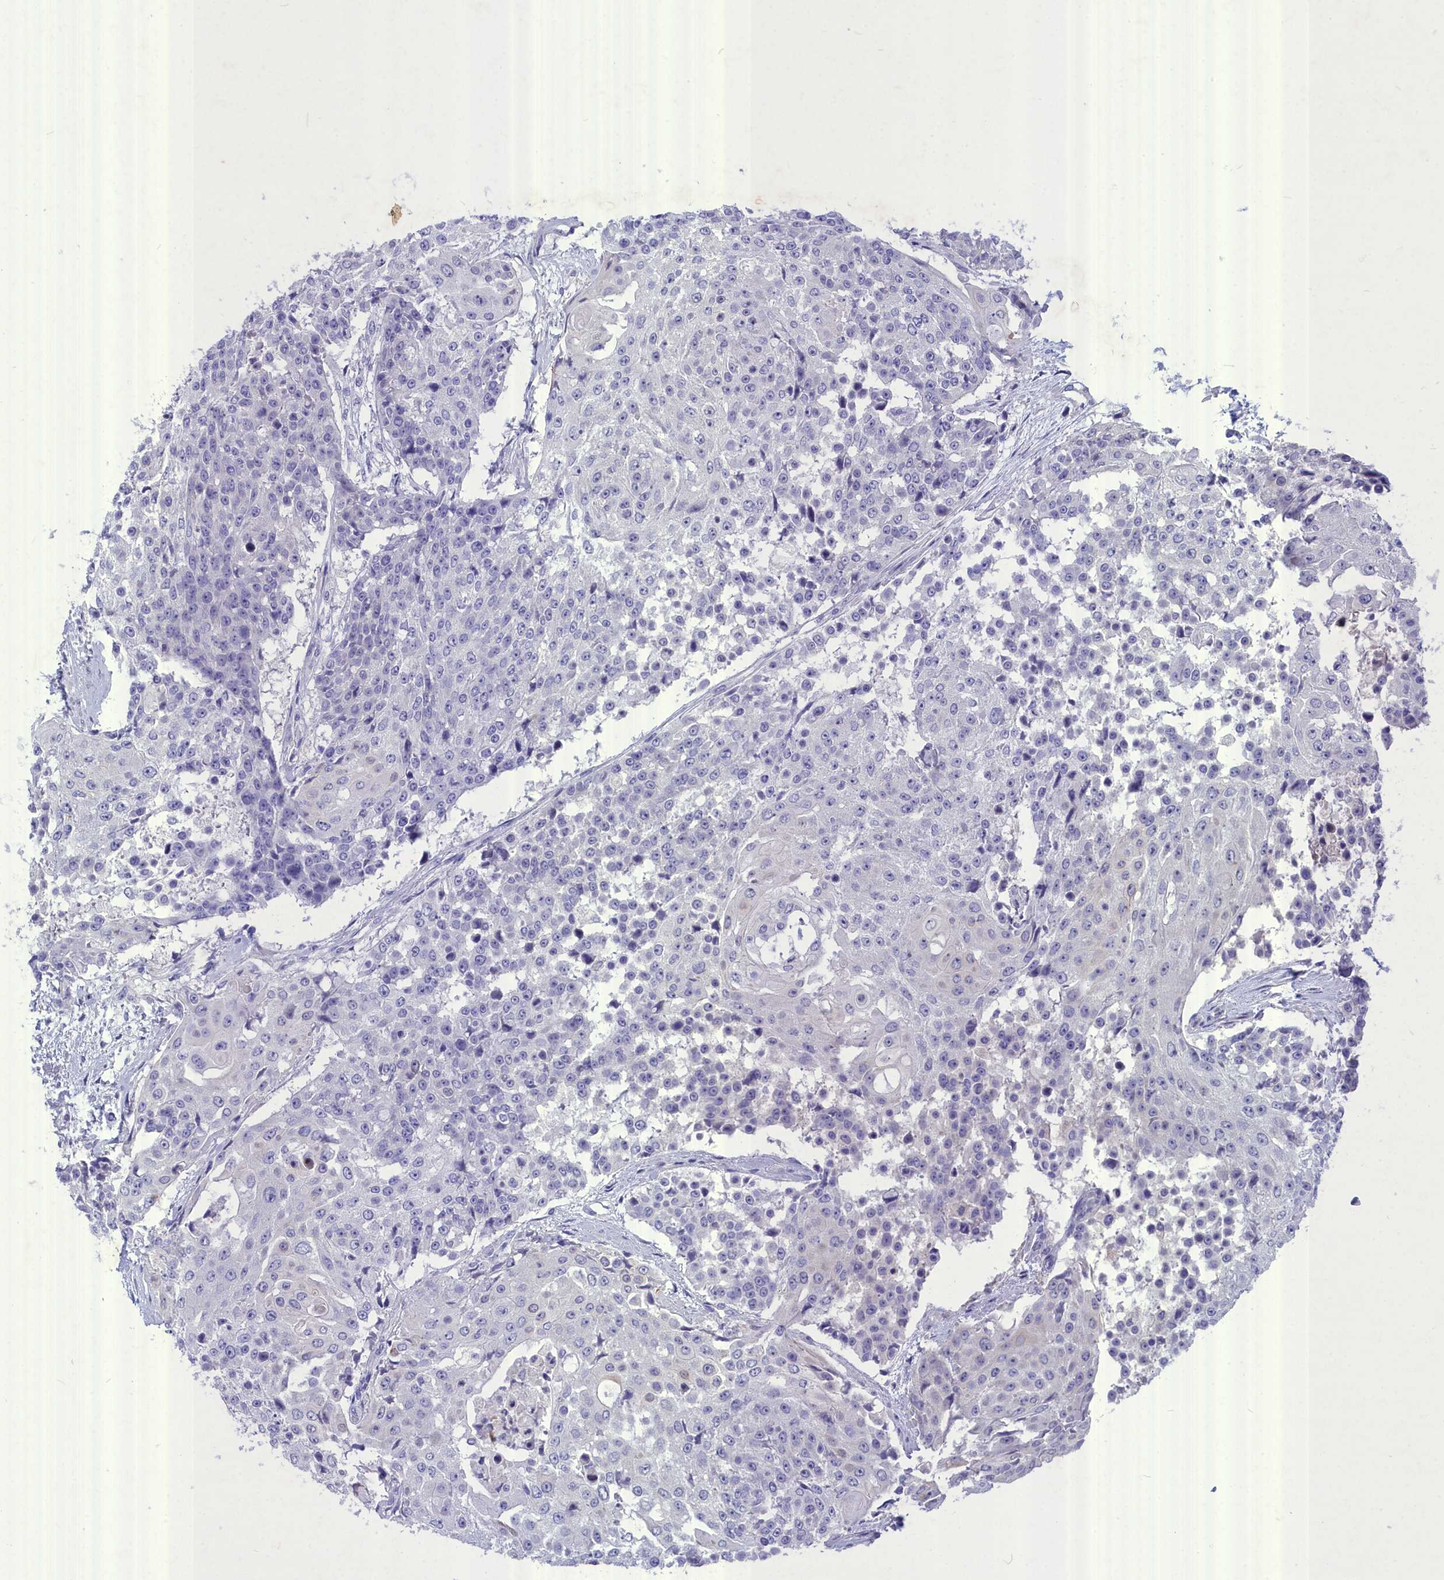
{"staining": {"intensity": "negative", "quantity": "none", "location": "none"}, "tissue": "urothelial cancer", "cell_type": "Tumor cells", "image_type": "cancer", "snomed": [{"axis": "morphology", "description": "Urothelial carcinoma, High grade"}, {"axis": "topography", "description": "Urinary bladder"}], "caption": "There is no significant expression in tumor cells of urothelial carcinoma (high-grade).", "gene": "DEFB119", "patient": {"sex": "female", "age": 63}}